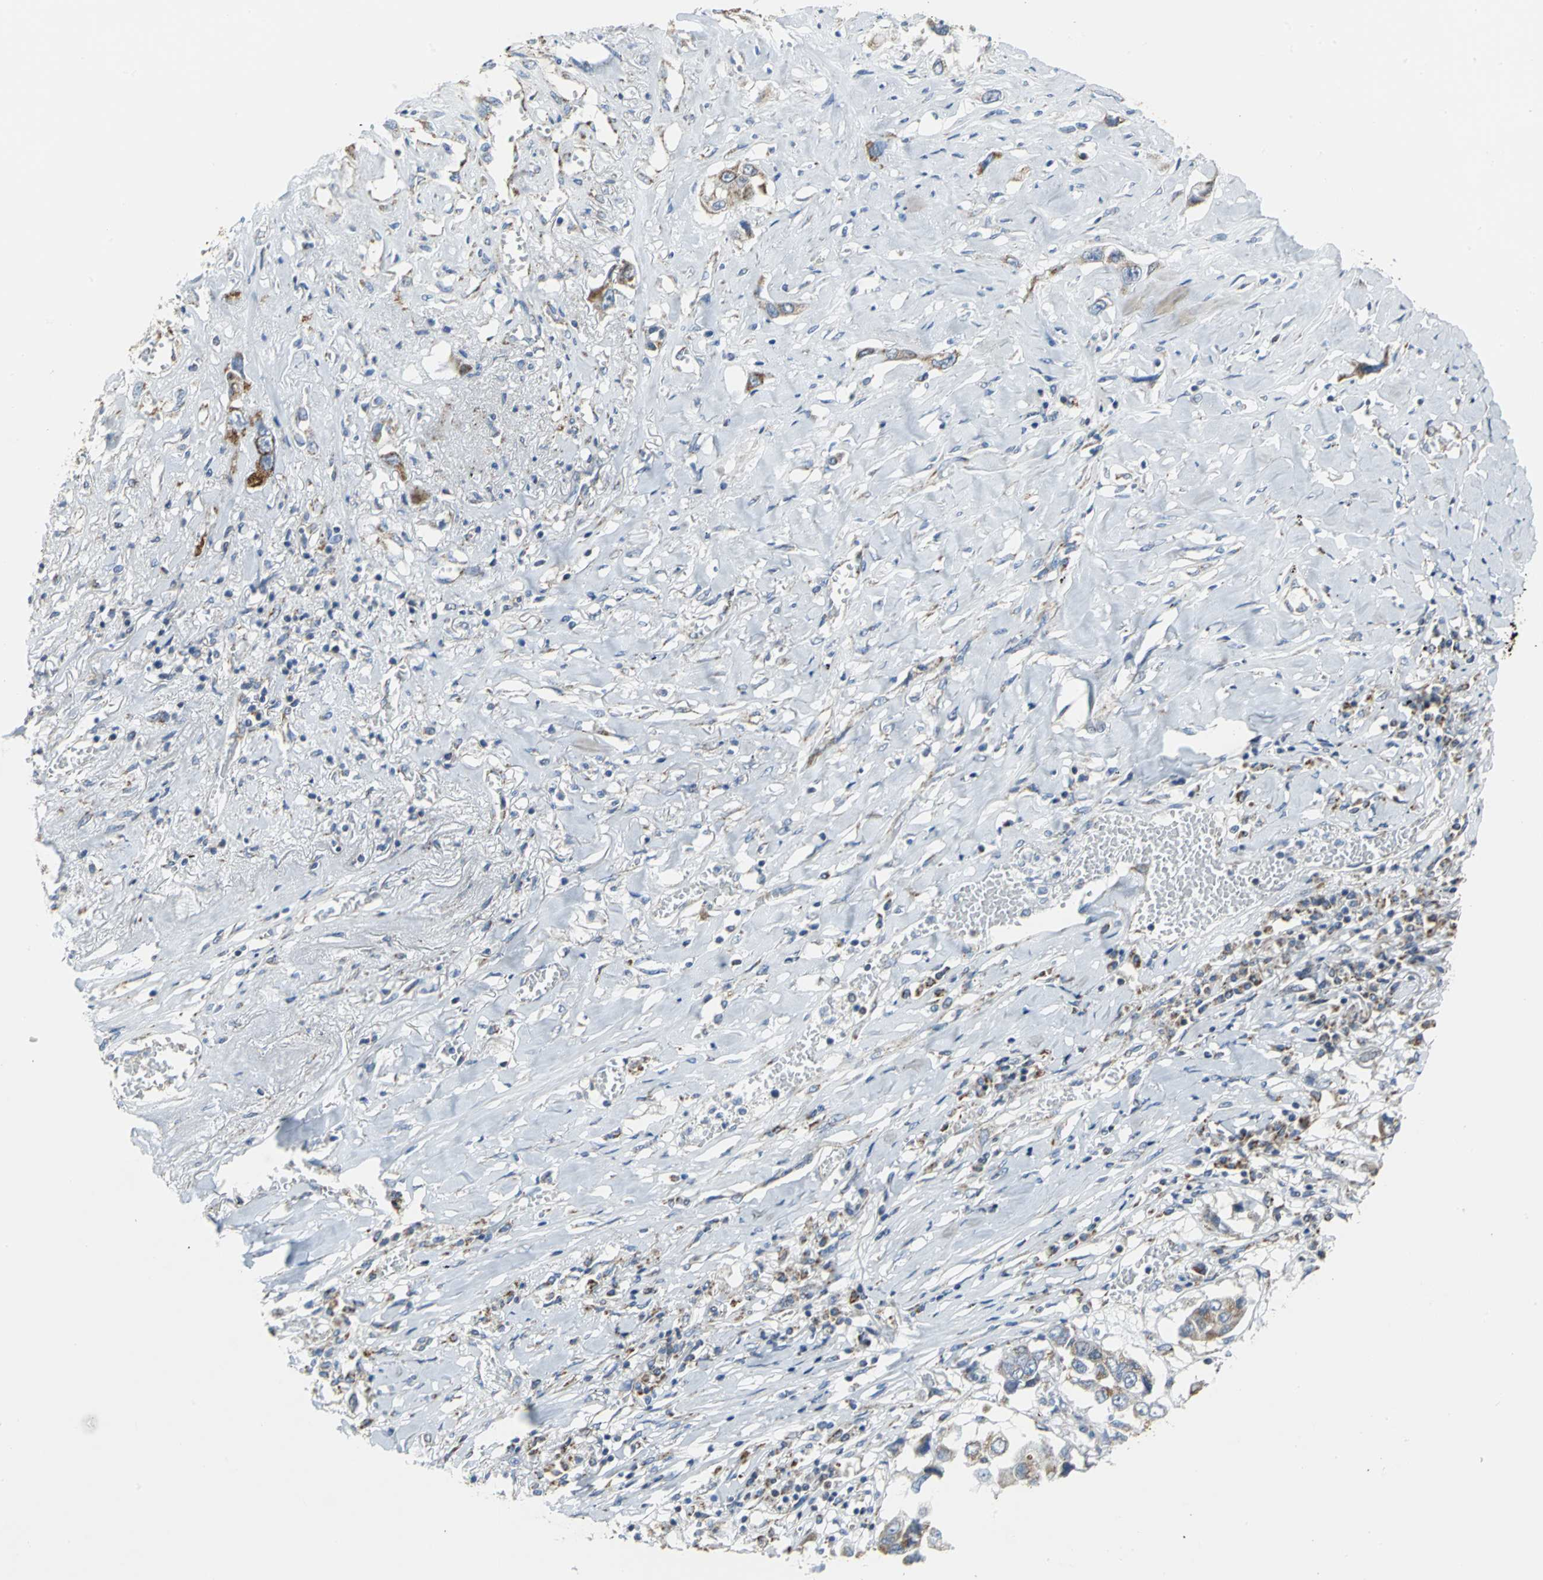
{"staining": {"intensity": "moderate", "quantity": "25%-75%", "location": "cytoplasmic/membranous"}, "tissue": "lung cancer", "cell_type": "Tumor cells", "image_type": "cancer", "snomed": [{"axis": "morphology", "description": "Squamous cell carcinoma, NOS"}, {"axis": "topography", "description": "Lung"}], "caption": "There is medium levels of moderate cytoplasmic/membranous expression in tumor cells of lung cancer (squamous cell carcinoma), as demonstrated by immunohistochemical staining (brown color).", "gene": "NTRK1", "patient": {"sex": "male", "age": 71}}